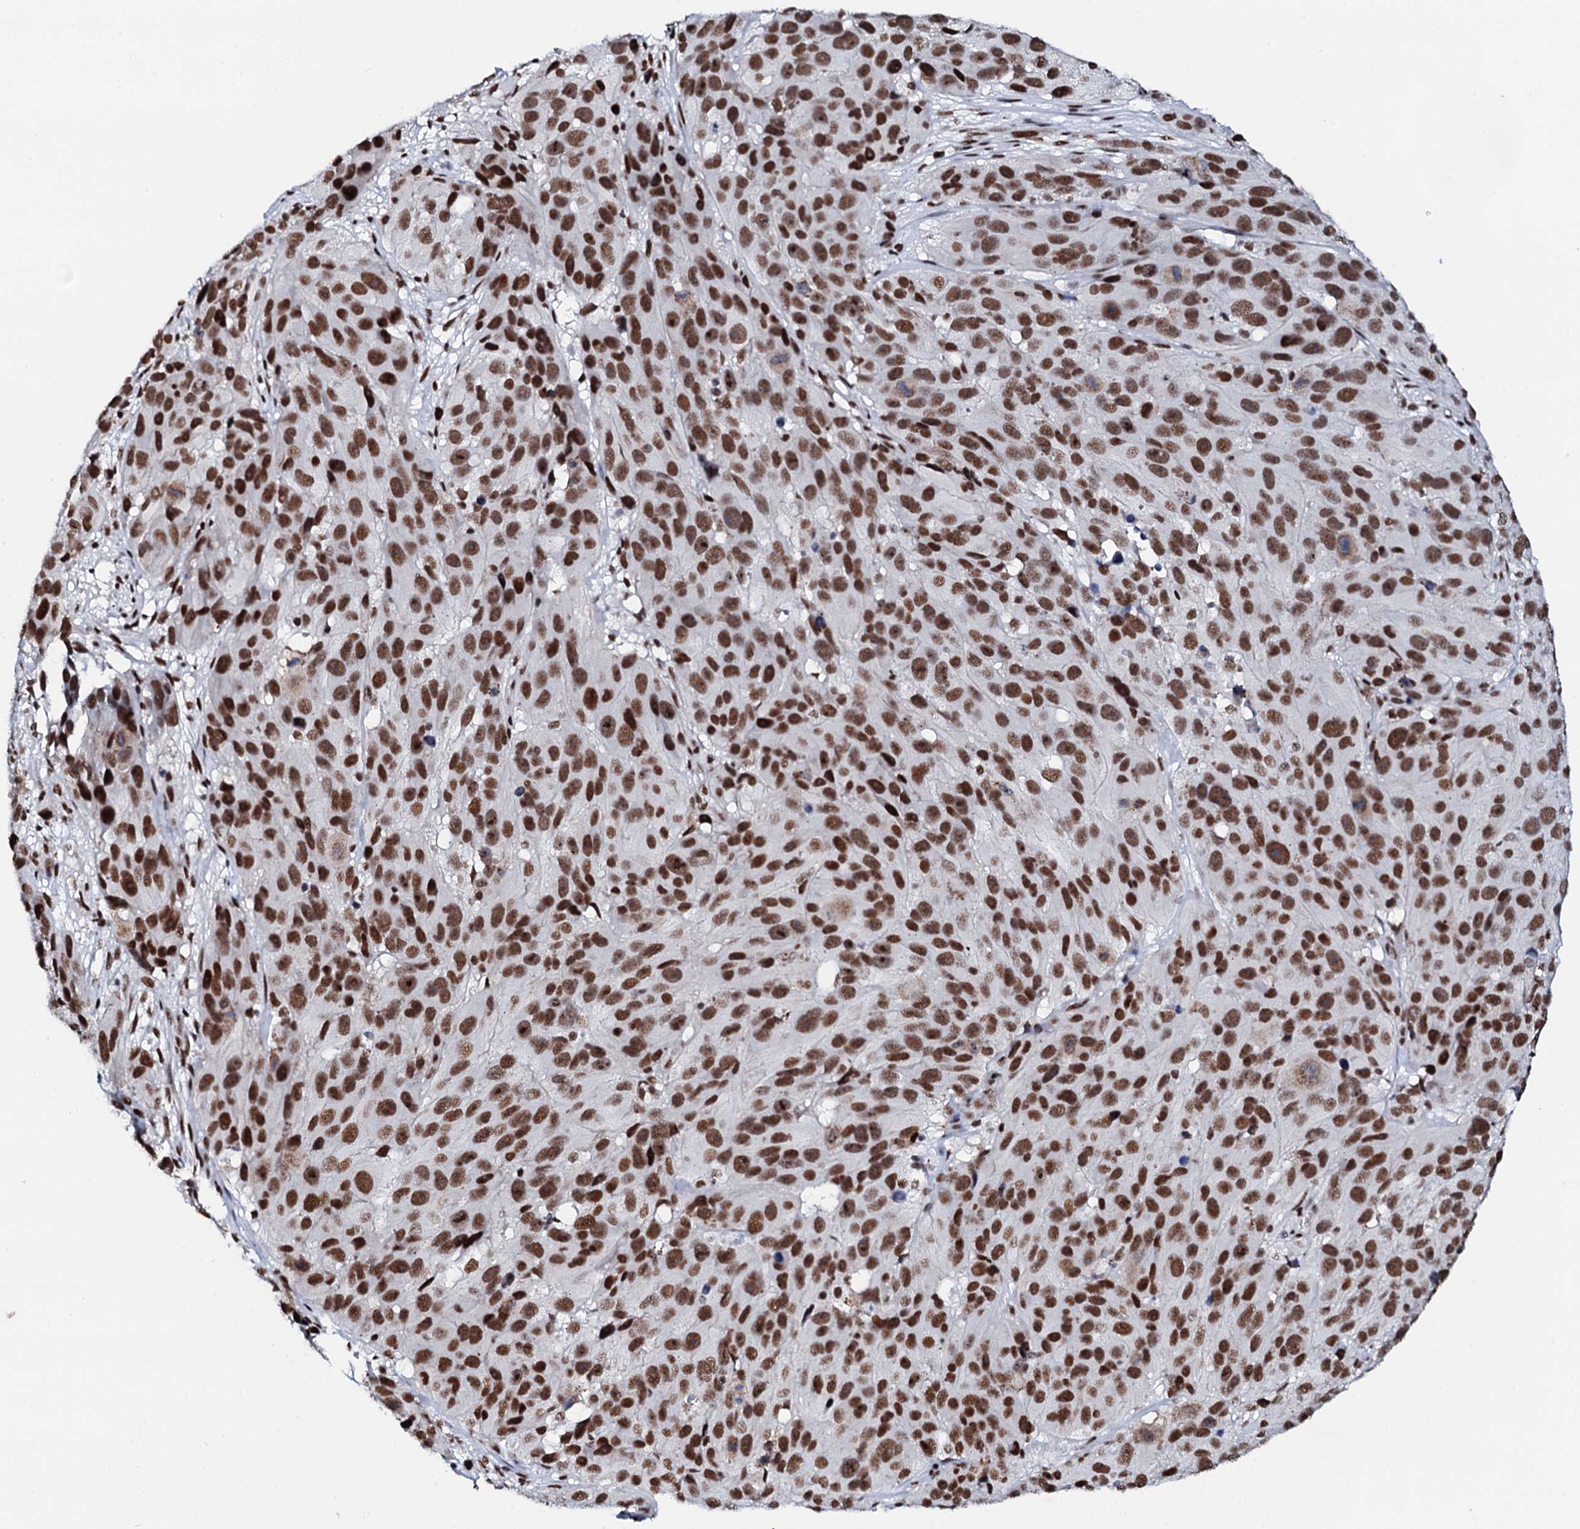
{"staining": {"intensity": "strong", "quantity": ">75%", "location": "nuclear"}, "tissue": "melanoma", "cell_type": "Tumor cells", "image_type": "cancer", "snomed": [{"axis": "morphology", "description": "Malignant melanoma, NOS"}, {"axis": "topography", "description": "Skin"}], "caption": "Malignant melanoma was stained to show a protein in brown. There is high levels of strong nuclear positivity in approximately >75% of tumor cells. (Stains: DAB in brown, nuclei in blue, Microscopy: brightfield microscopy at high magnification).", "gene": "NKAPD1", "patient": {"sex": "male", "age": 84}}